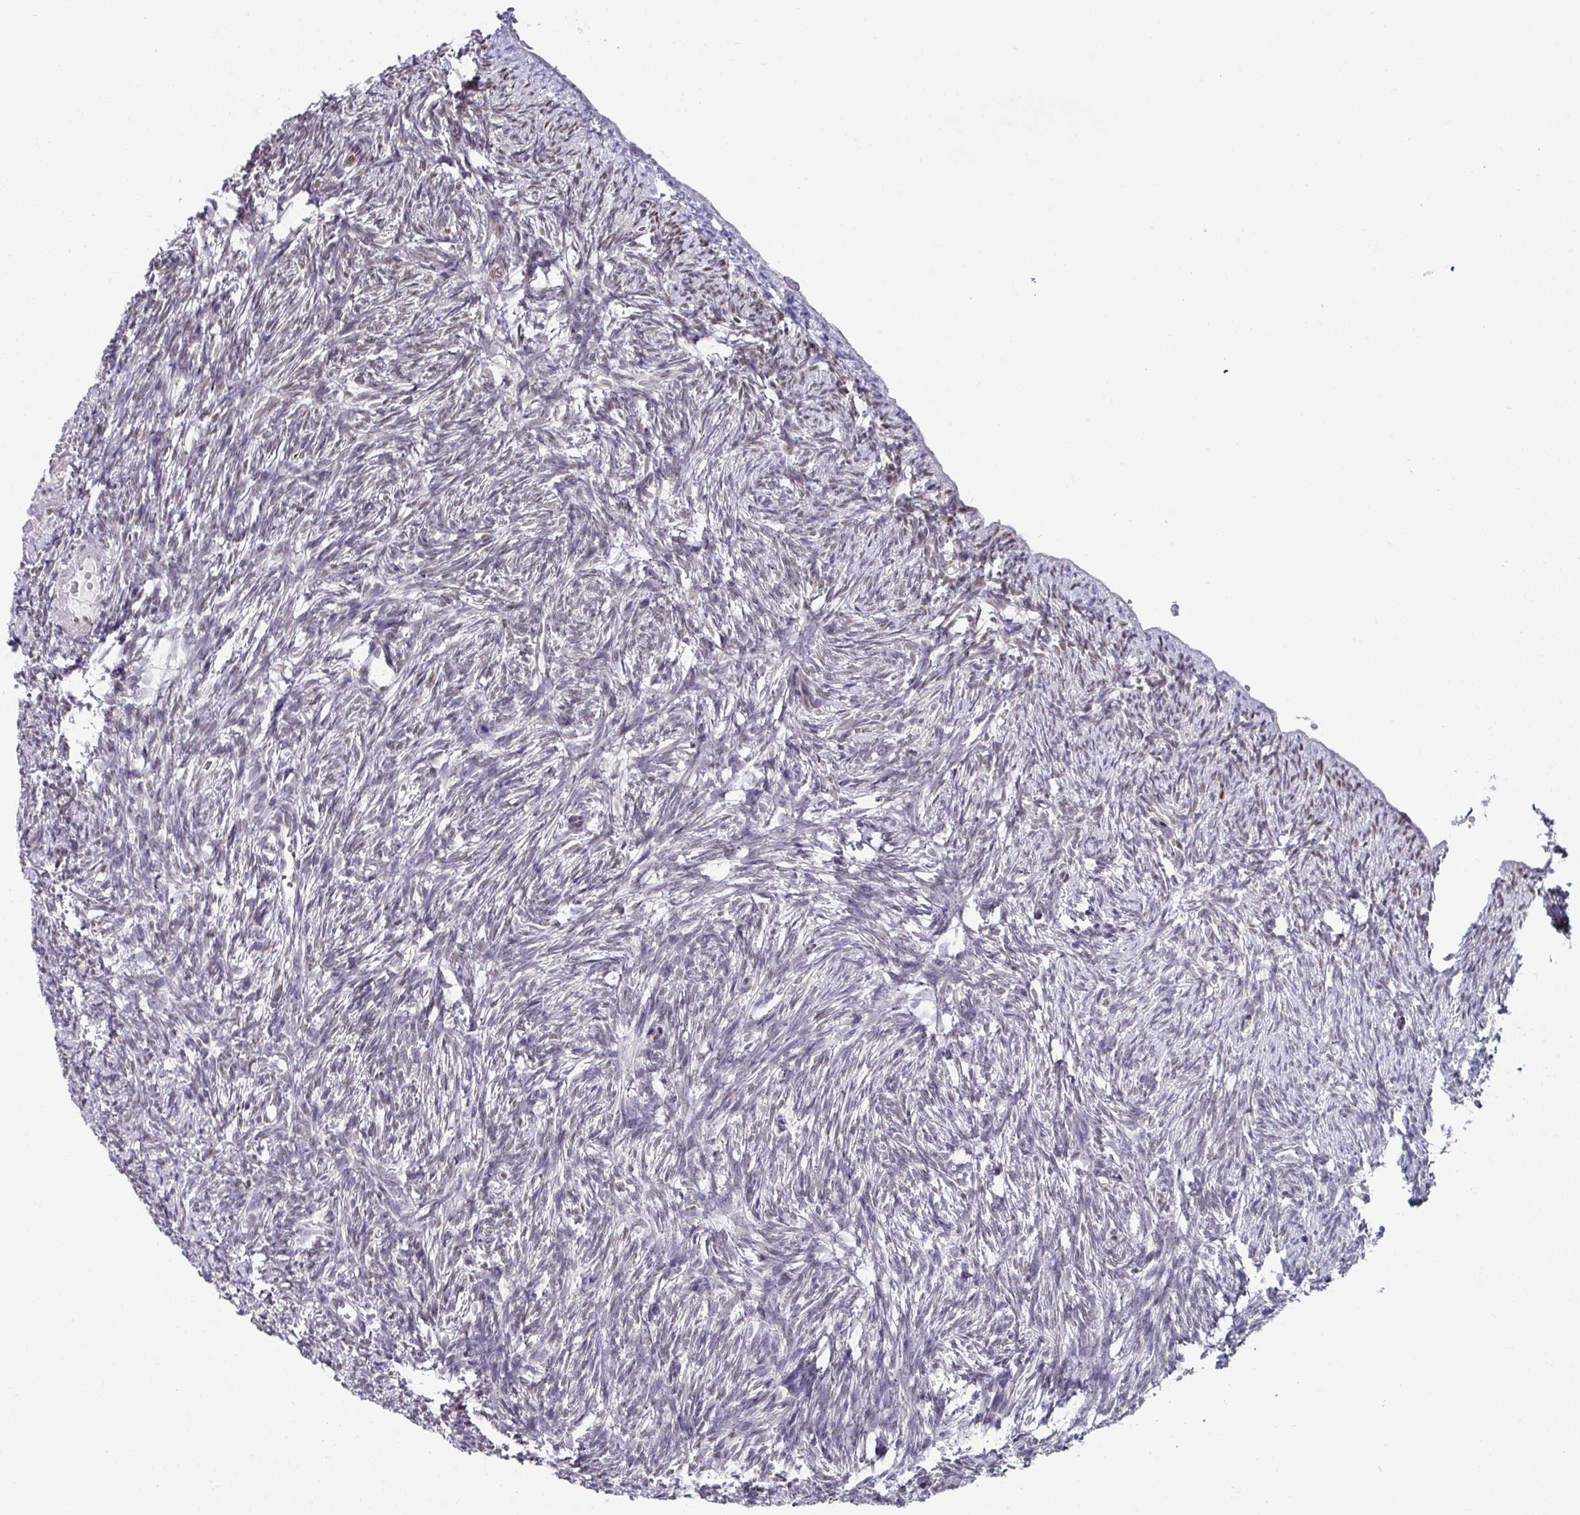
{"staining": {"intensity": "moderate", "quantity": ">75%", "location": "nuclear"}, "tissue": "ovary", "cell_type": "Follicle cells", "image_type": "normal", "snomed": [{"axis": "morphology", "description": "Normal tissue, NOS"}, {"axis": "topography", "description": "Ovary"}], "caption": "Immunohistochemical staining of normal ovary demonstrates moderate nuclear protein staining in approximately >75% of follicle cells.", "gene": "TMED5", "patient": {"sex": "female", "age": 51}}